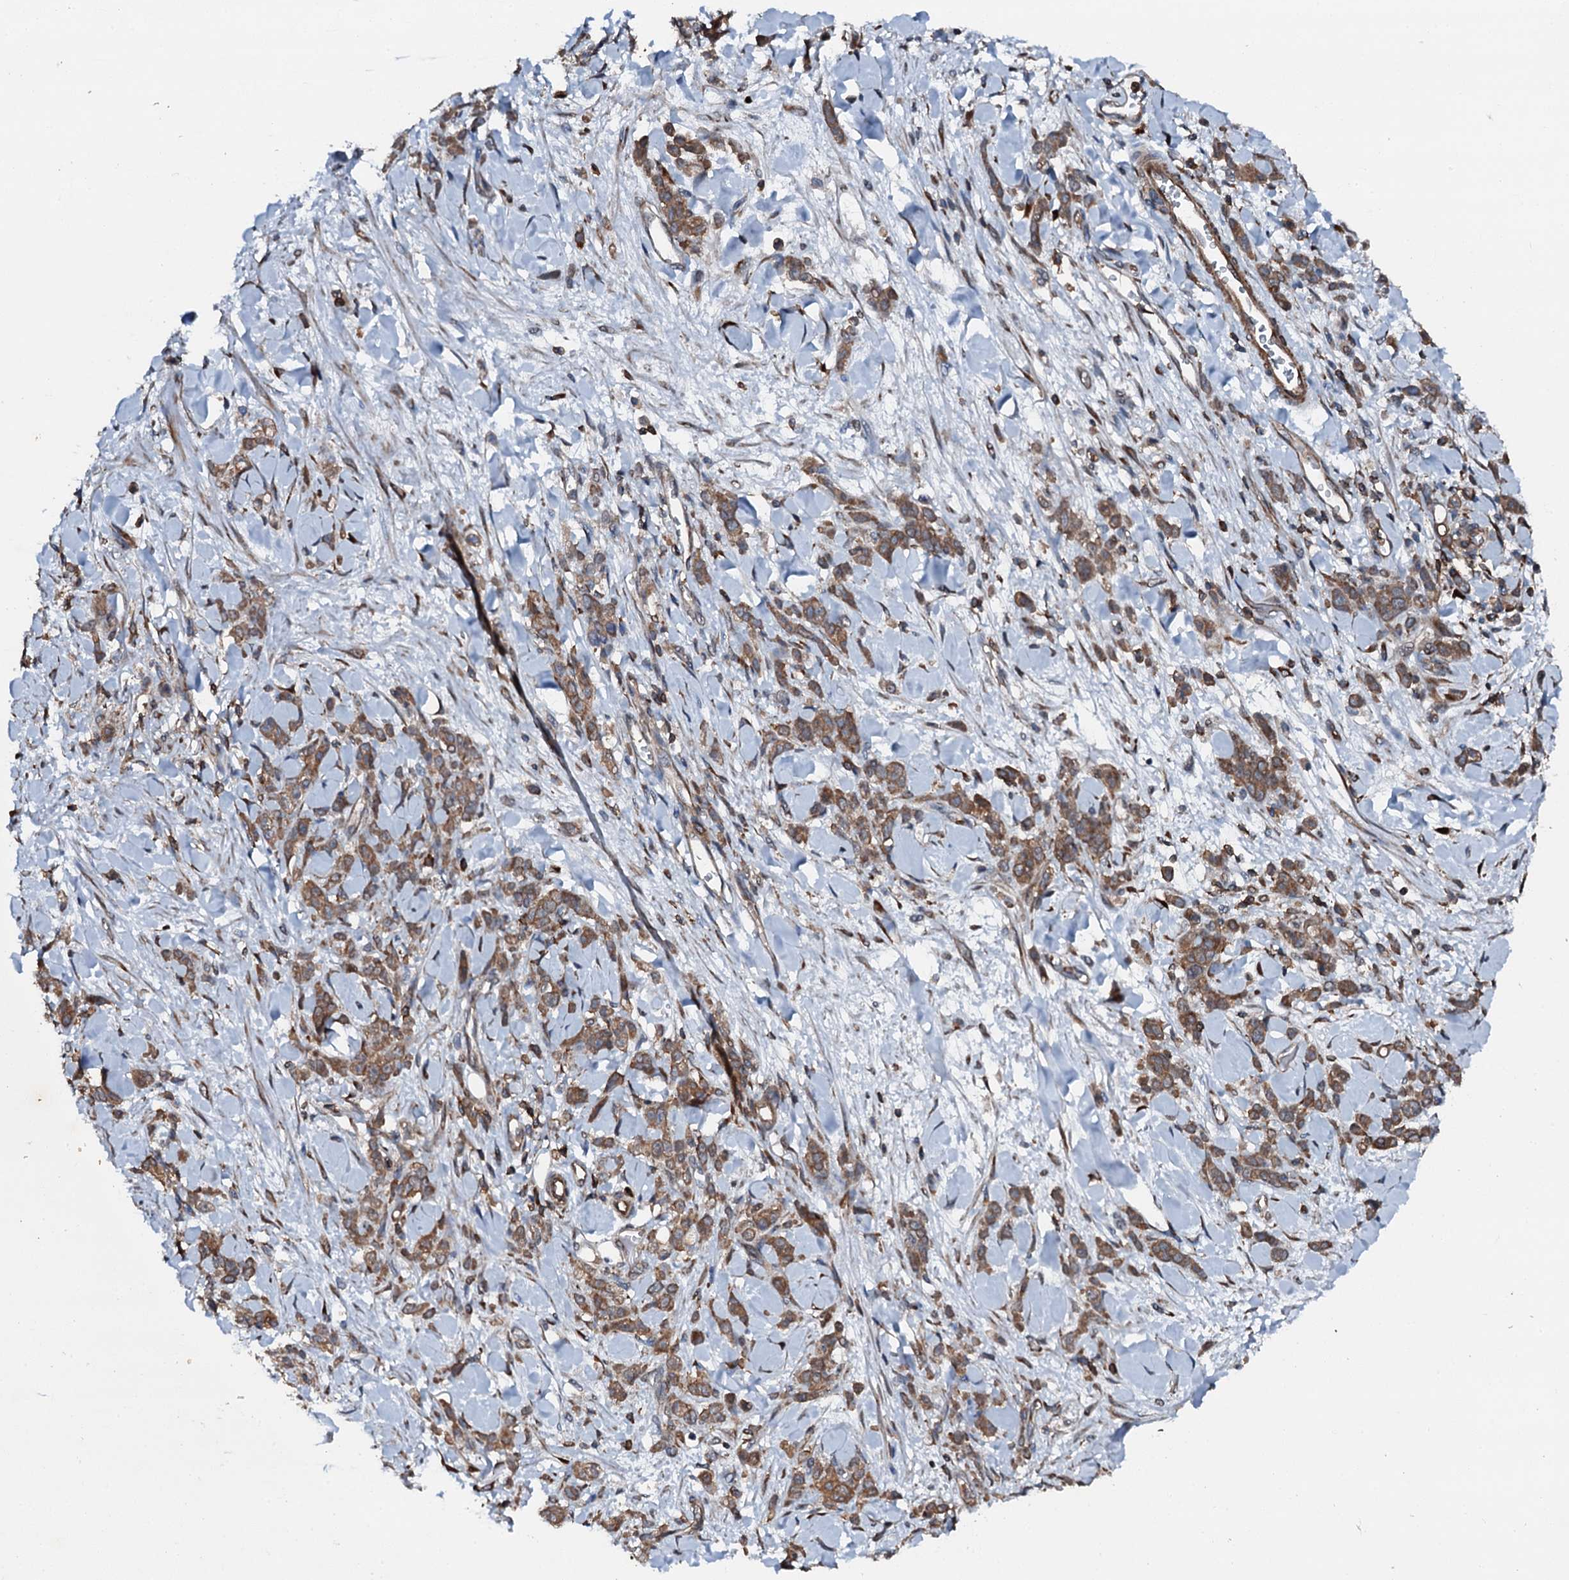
{"staining": {"intensity": "moderate", "quantity": ">75%", "location": "cytoplasmic/membranous"}, "tissue": "stomach cancer", "cell_type": "Tumor cells", "image_type": "cancer", "snomed": [{"axis": "morphology", "description": "Normal tissue, NOS"}, {"axis": "morphology", "description": "Adenocarcinoma, NOS"}, {"axis": "topography", "description": "Stomach"}], "caption": "There is medium levels of moderate cytoplasmic/membranous staining in tumor cells of adenocarcinoma (stomach), as demonstrated by immunohistochemical staining (brown color).", "gene": "EDC4", "patient": {"sex": "male", "age": 82}}